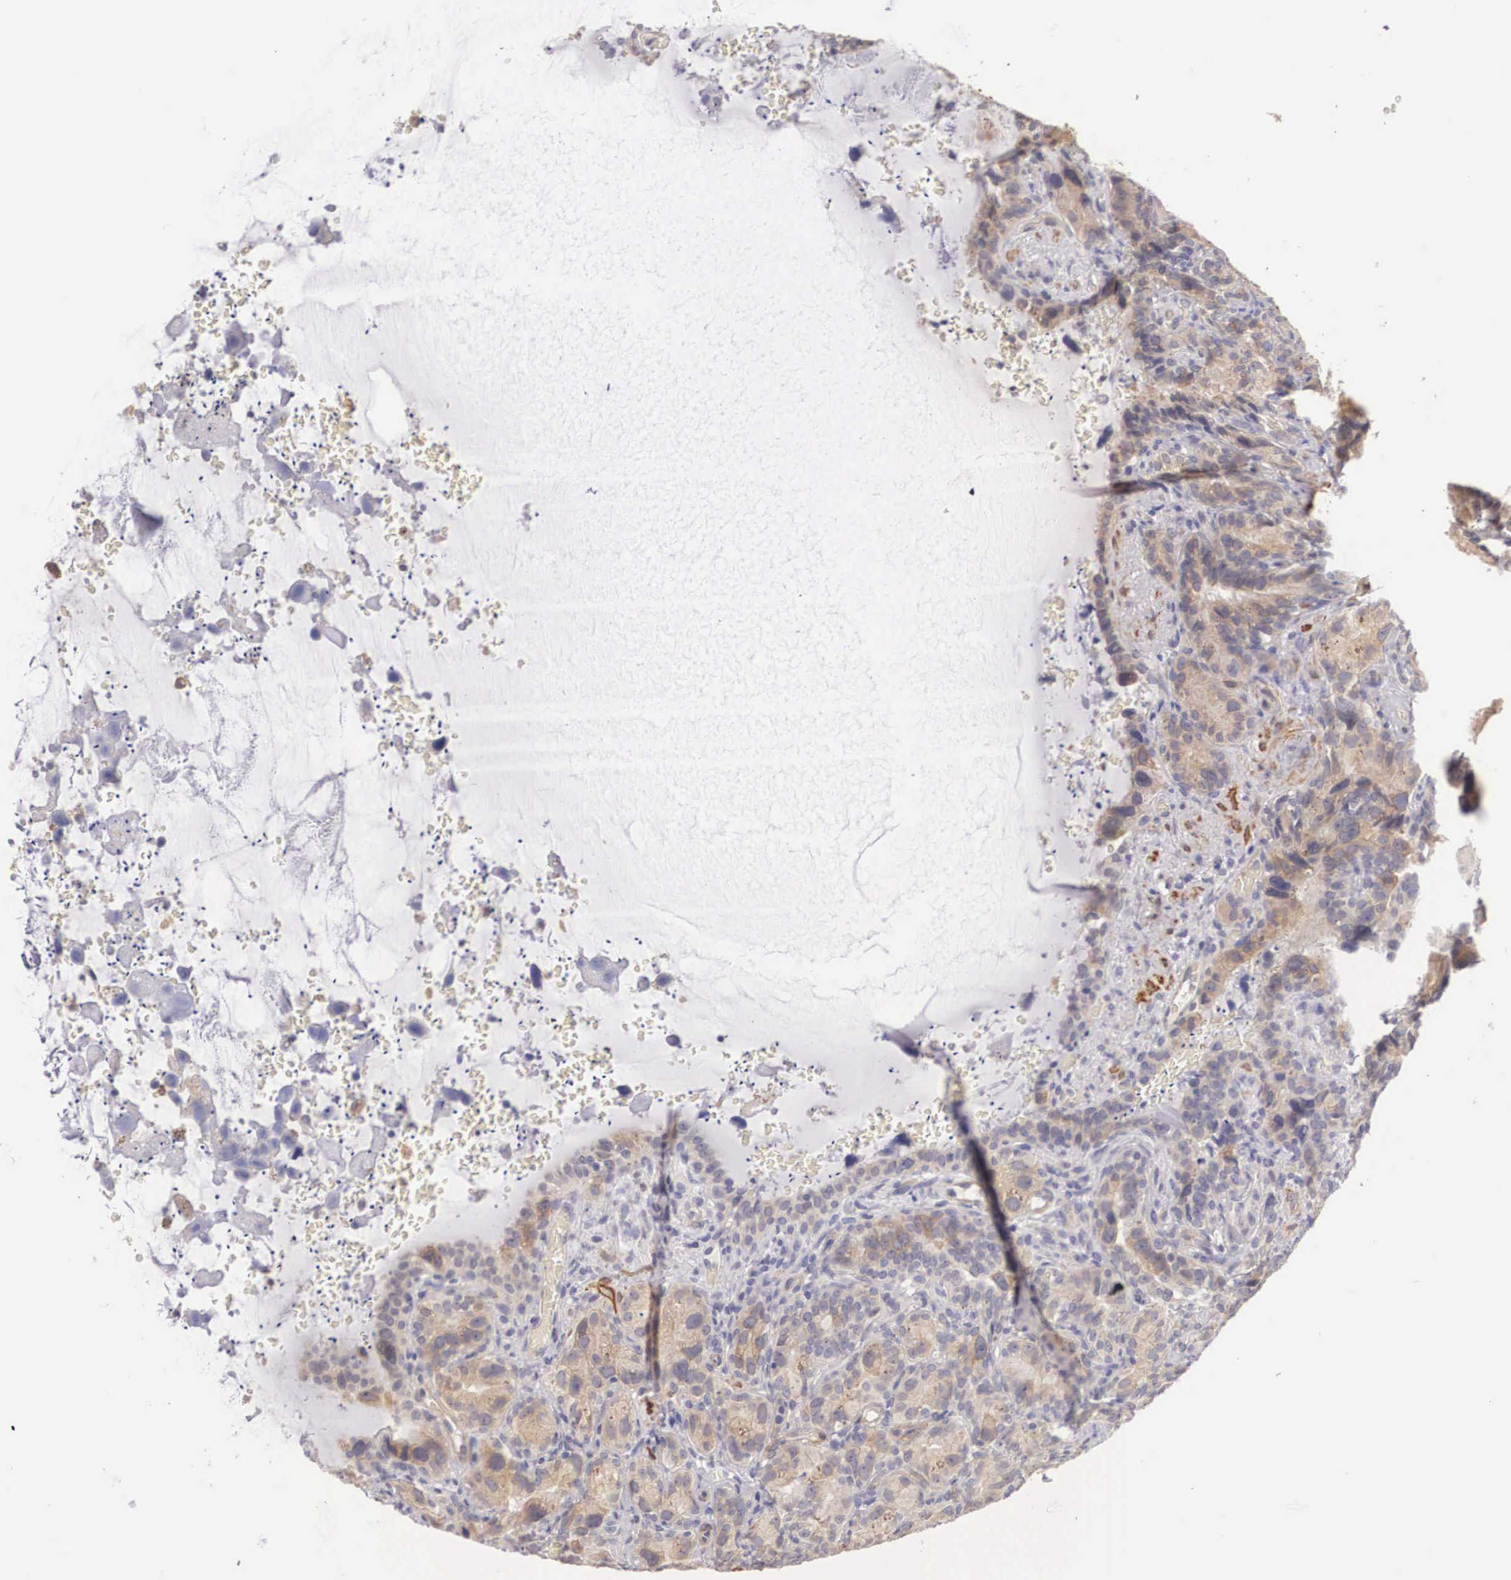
{"staining": {"intensity": "weak", "quantity": "25%-75%", "location": "cytoplasmic/membranous"}, "tissue": "seminal vesicle", "cell_type": "Glandular cells", "image_type": "normal", "snomed": [{"axis": "morphology", "description": "Normal tissue, NOS"}, {"axis": "topography", "description": "Seminal veicle"}], "caption": "This is a histology image of immunohistochemistry staining of benign seminal vesicle, which shows weak staining in the cytoplasmic/membranous of glandular cells.", "gene": "ENOX2", "patient": {"sex": "male", "age": 63}}